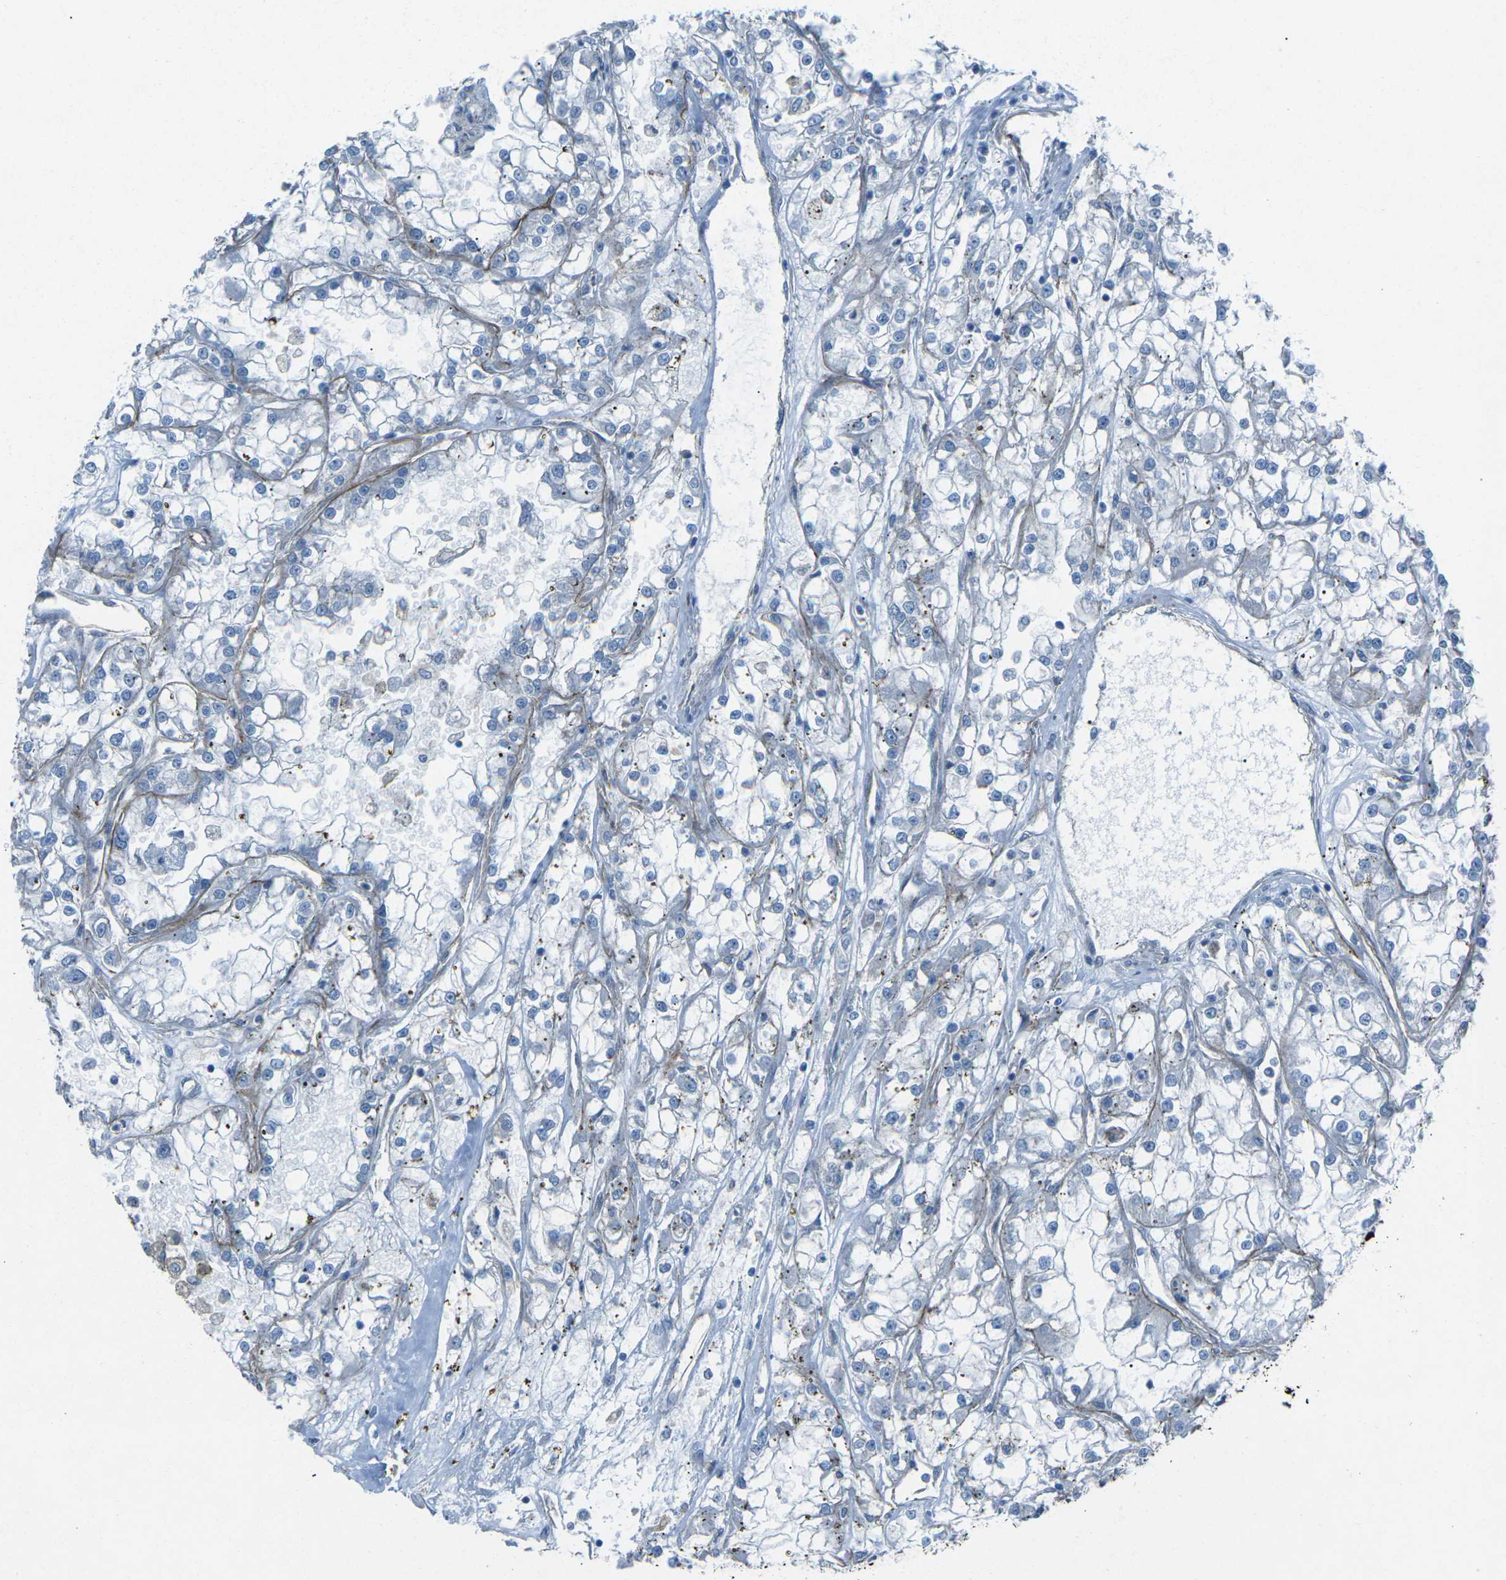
{"staining": {"intensity": "negative", "quantity": "none", "location": "none"}, "tissue": "renal cancer", "cell_type": "Tumor cells", "image_type": "cancer", "snomed": [{"axis": "morphology", "description": "Adenocarcinoma, NOS"}, {"axis": "topography", "description": "Kidney"}], "caption": "Human adenocarcinoma (renal) stained for a protein using immunohistochemistry (IHC) displays no expression in tumor cells.", "gene": "UTRN", "patient": {"sex": "female", "age": 52}}